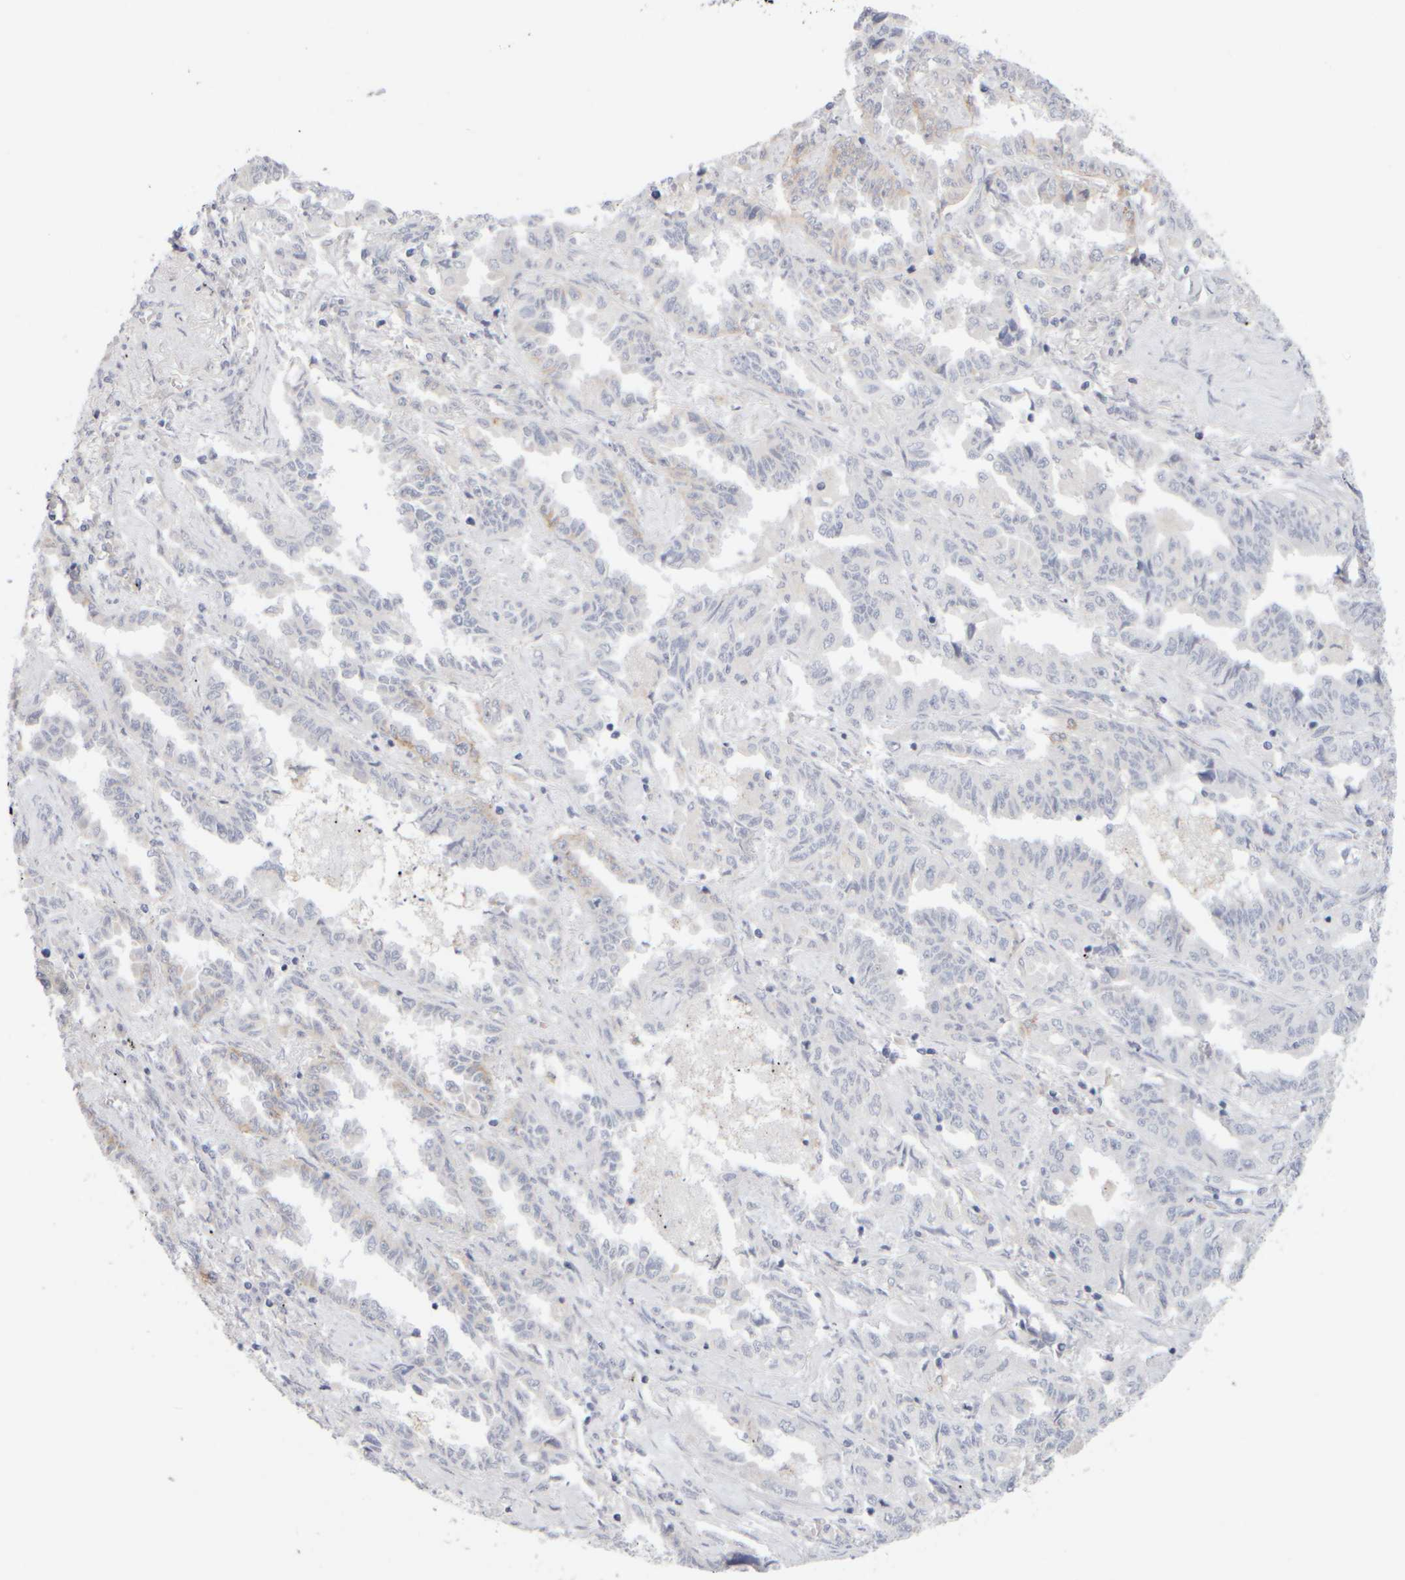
{"staining": {"intensity": "negative", "quantity": "none", "location": "none"}, "tissue": "lung cancer", "cell_type": "Tumor cells", "image_type": "cancer", "snomed": [{"axis": "morphology", "description": "Adenocarcinoma, NOS"}, {"axis": "topography", "description": "Lung"}], "caption": "Immunohistochemistry (IHC) micrograph of adenocarcinoma (lung) stained for a protein (brown), which shows no expression in tumor cells.", "gene": "GOPC", "patient": {"sex": "female", "age": 51}}